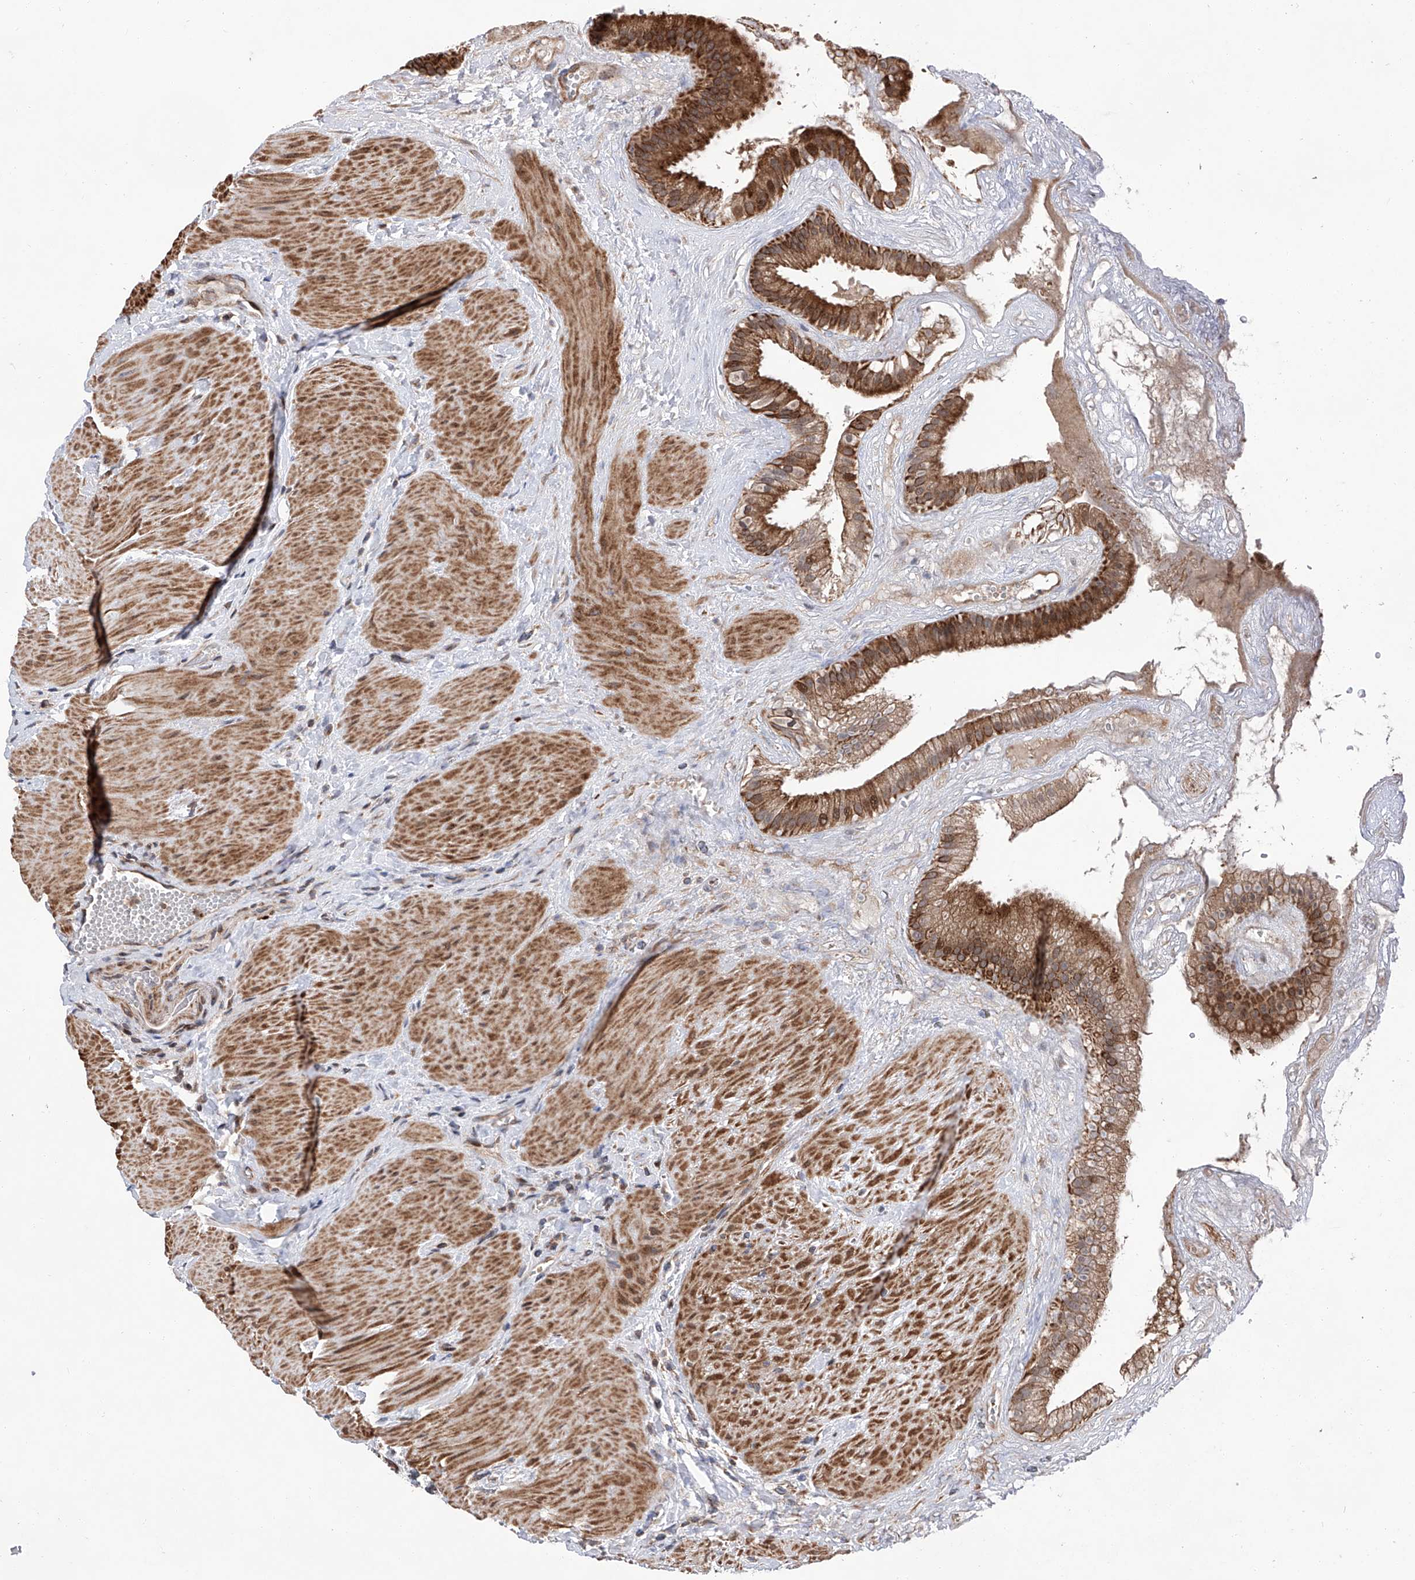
{"staining": {"intensity": "strong", "quantity": ">75%", "location": "cytoplasmic/membranous"}, "tissue": "gallbladder", "cell_type": "Glandular cells", "image_type": "normal", "snomed": [{"axis": "morphology", "description": "Normal tissue, NOS"}, {"axis": "topography", "description": "Gallbladder"}], "caption": "Benign gallbladder reveals strong cytoplasmic/membranous expression in about >75% of glandular cells.", "gene": "FARP2", "patient": {"sex": "male", "age": 55}}